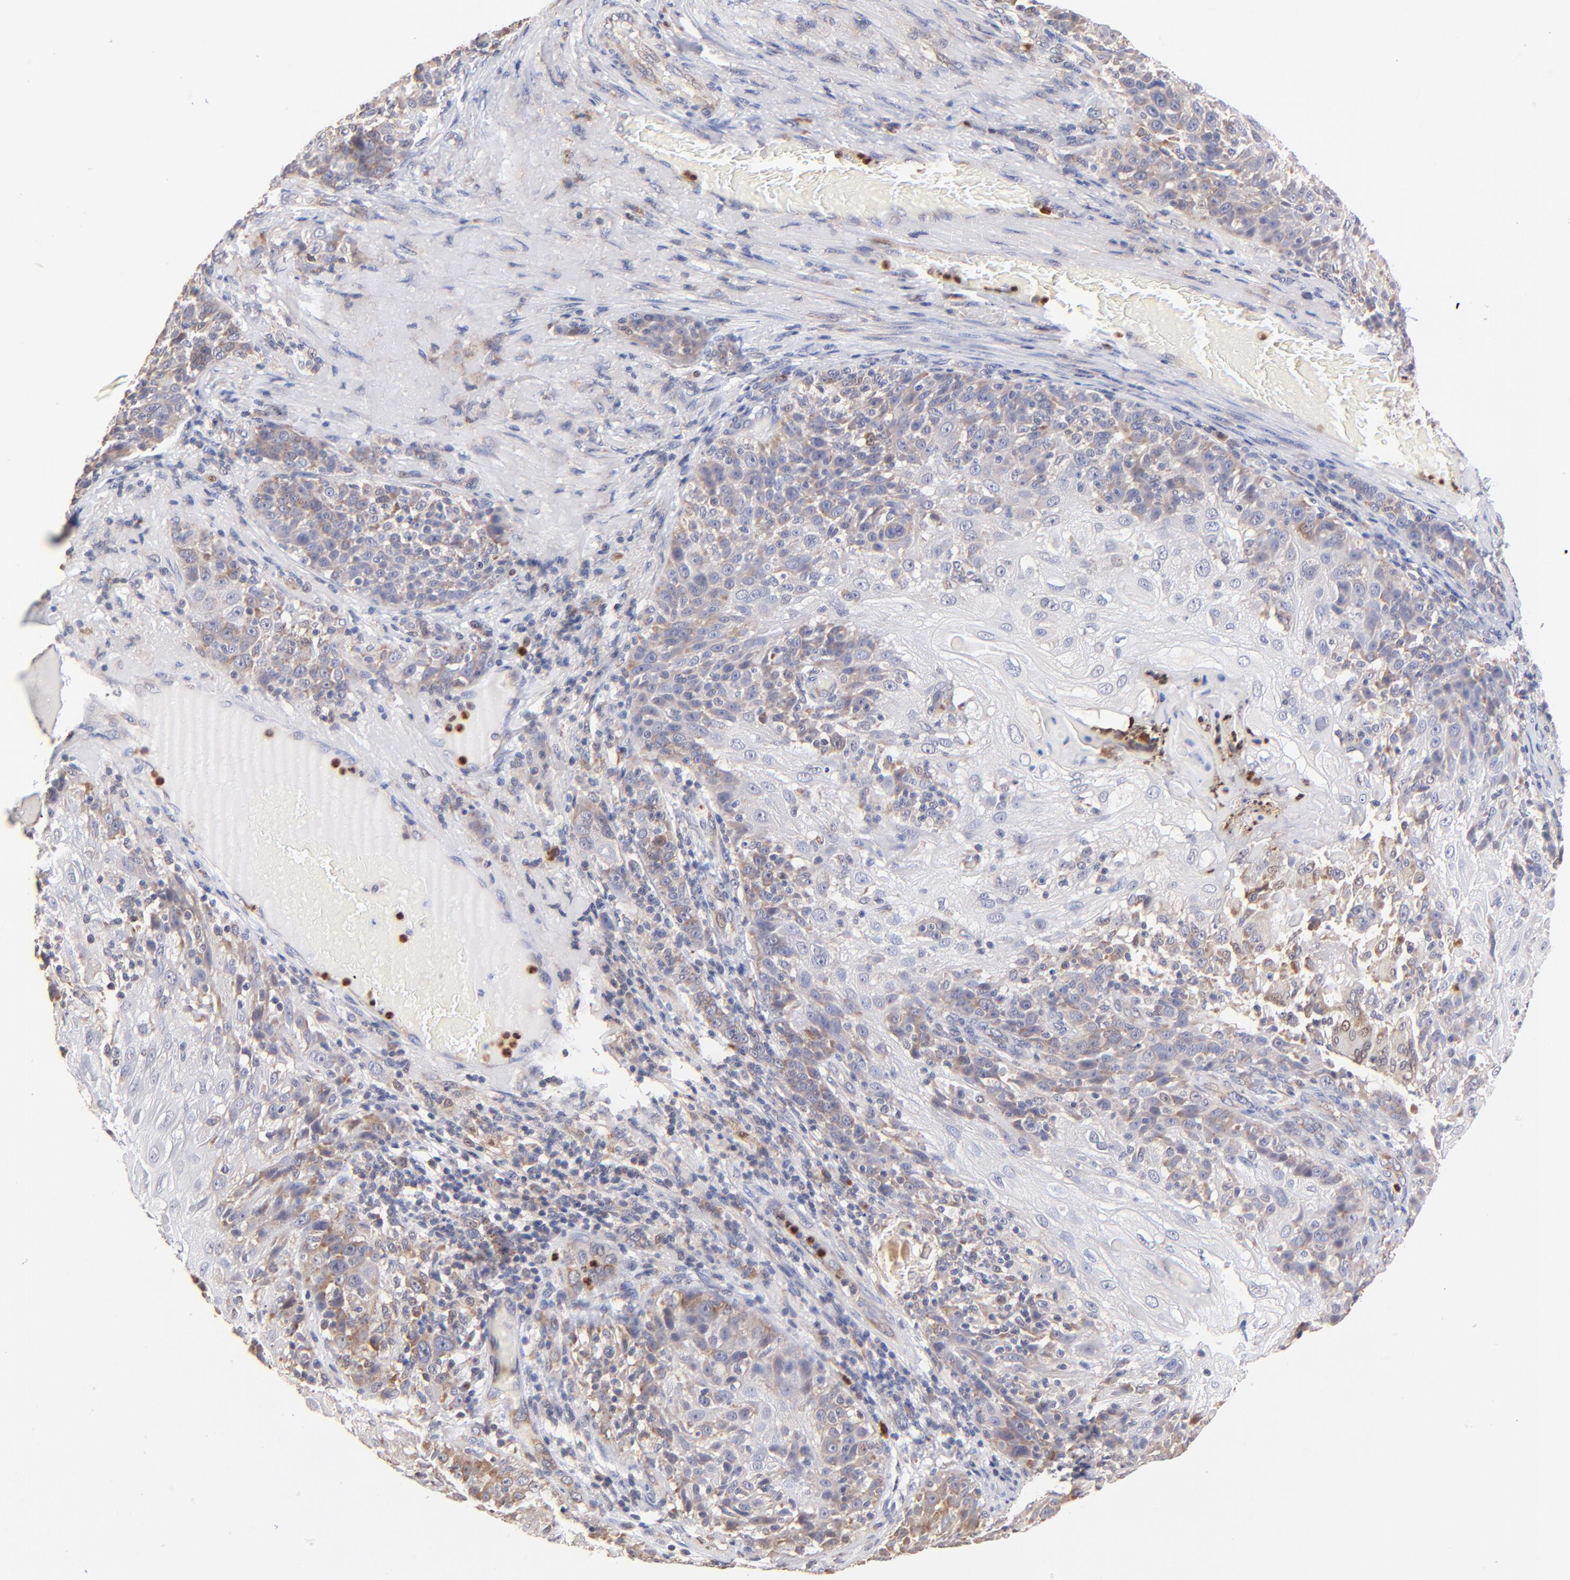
{"staining": {"intensity": "weak", "quantity": "25%-75%", "location": "cytoplasmic/membranous"}, "tissue": "skin cancer", "cell_type": "Tumor cells", "image_type": "cancer", "snomed": [{"axis": "morphology", "description": "Normal tissue, NOS"}, {"axis": "morphology", "description": "Squamous cell carcinoma, NOS"}, {"axis": "topography", "description": "Skin"}], "caption": "Protein expression analysis of human skin cancer (squamous cell carcinoma) reveals weak cytoplasmic/membranous expression in about 25%-75% of tumor cells.", "gene": "BBOF1", "patient": {"sex": "female", "age": 83}}